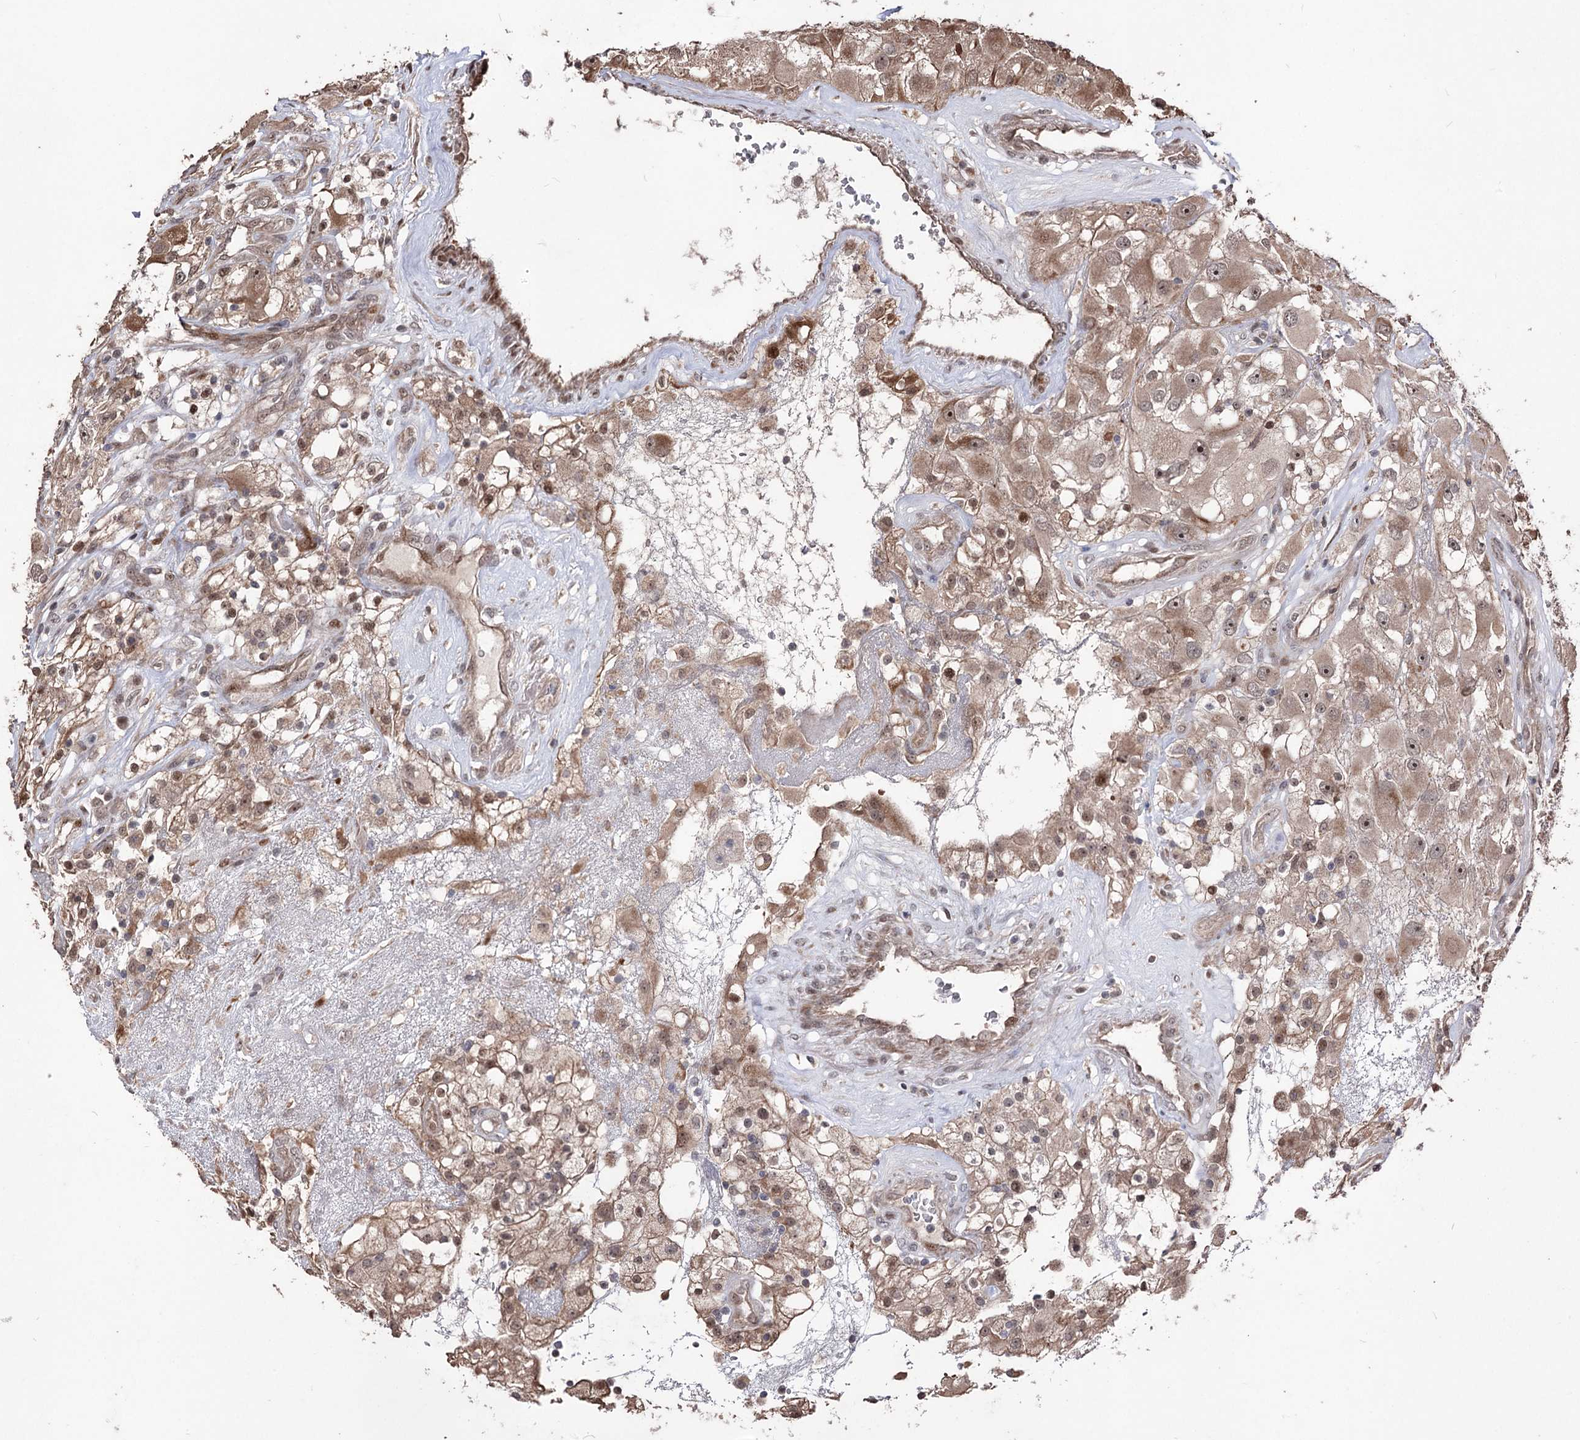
{"staining": {"intensity": "moderate", "quantity": ">75%", "location": "cytoplasmic/membranous,nuclear"}, "tissue": "renal cancer", "cell_type": "Tumor cells", "image_type": "cancer", "snomed": [{"axis": "morphology", "description": "Adenocarcinoma, NOS"}, {"axis": "topography", "description": "Kidney"}], "caption": "DAB (3,3'-diaminobenzidine) immunohistochemical staining of human renal adenocarcinoma displays moderate cytoplasmic/membranous and nuclear protein positivity in about >75% of tumor cells. The staining is performed using DAB (3,3'-diaminobenzidine) brown chromogen to label protein expression. The nuclei are counter-stained blue using hematoxylin.", "gene": "CPNE8", "patient": {"sex": "female", "age": 52}}